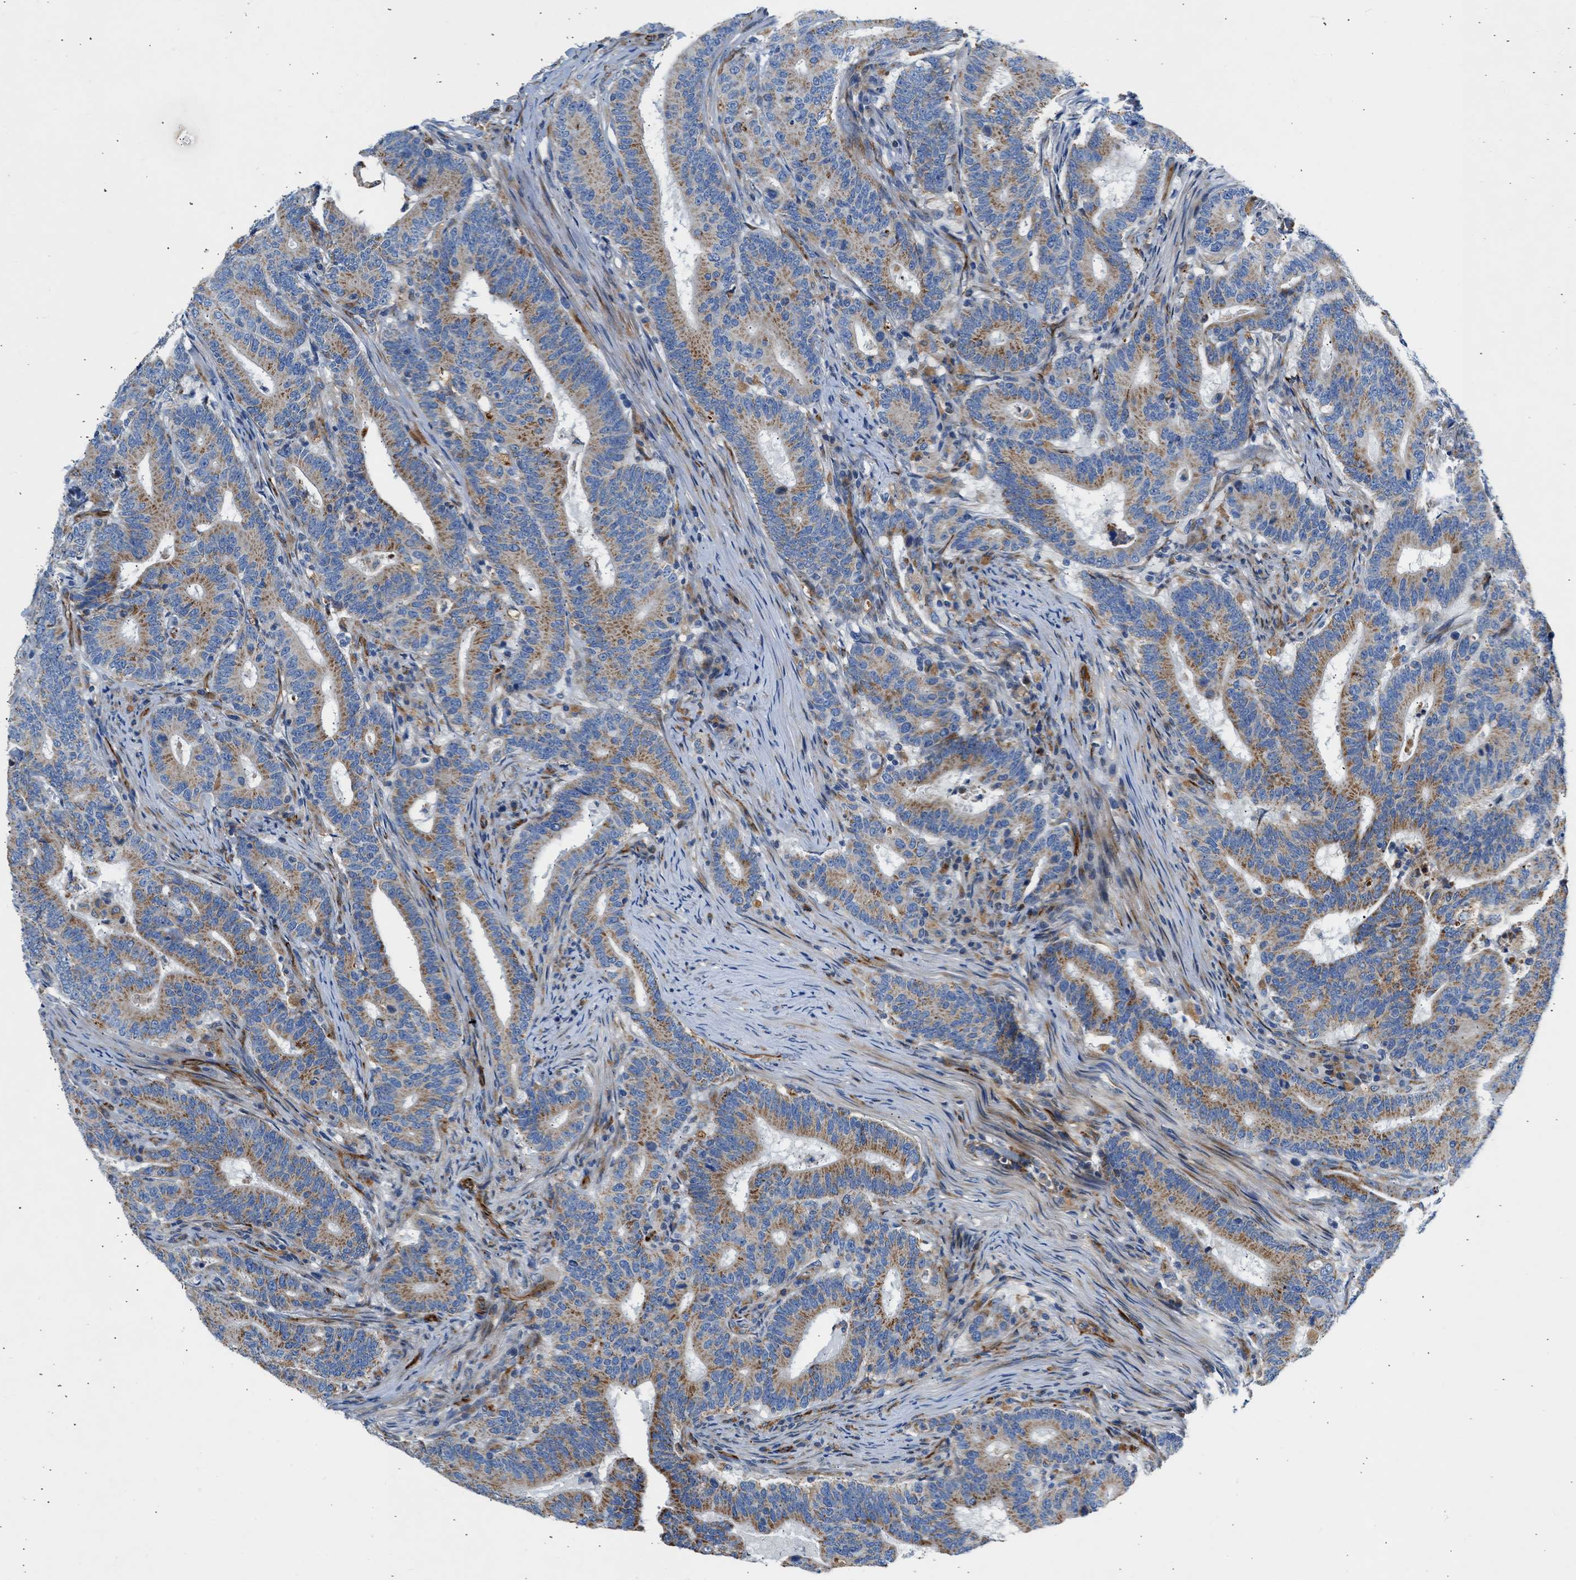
{"staining": {"intensity": "moderate", "quantity": ">75%", "location": "cytoplasmic/membranous"}, "tissue": "colorectal cancer", "cell_type": "Tumor cells", "image_type": "cancer", "snomed": [{"axis": "morphology", "description": "Adenocarcinoma, NOS"}, {"axis": "topography", "description": "Colon"}], "caption": "IHC histopathology image of adenocarcinoma (colorectal) stained for a protein (brown), which reveals medium levels of moderate cytoplasmic/membranous expression in about >75% of tumor cells.", "gene": "ULK4", "patient": {"sex": "female", "age": 66}}